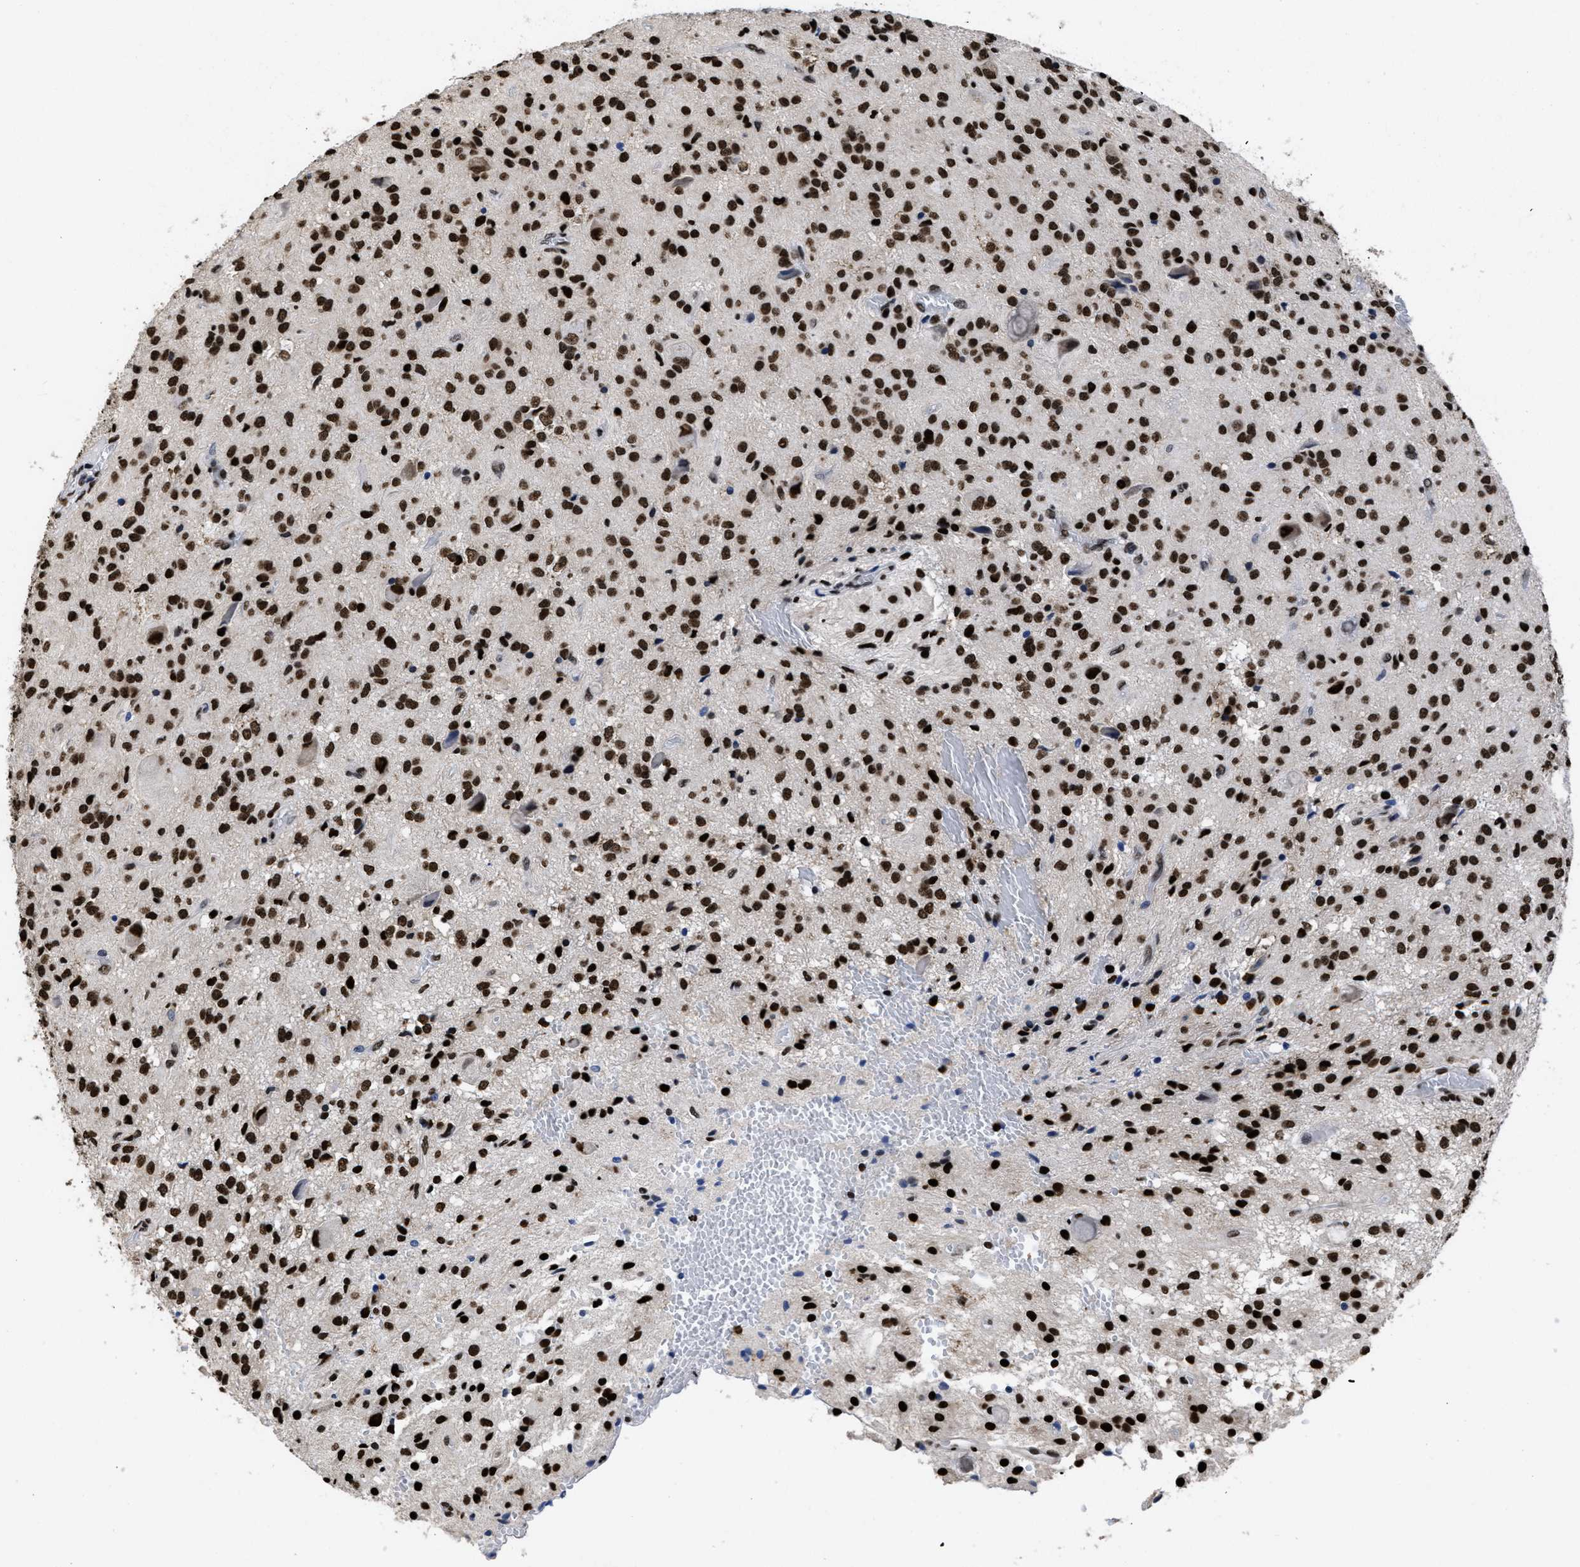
{"staining": {"intensity": "strong", "quantity": ">75%", "location": "nuclear"}, "tissue": "glioma", "cell_type": "Tumor cells", "image_type": "cancer", "snomed": [{"axis": "morphology", "description": "Glioma, malignant, High grade"}, {"axis": "topography", "description": "Brain"}], "caption": "Protein analysis of glioma tissue reveals strong nuclear positivity in approximately >75% of tumor cells.", "gene": "CALHM3", "patient": {"sex": "female", "age": 59}}